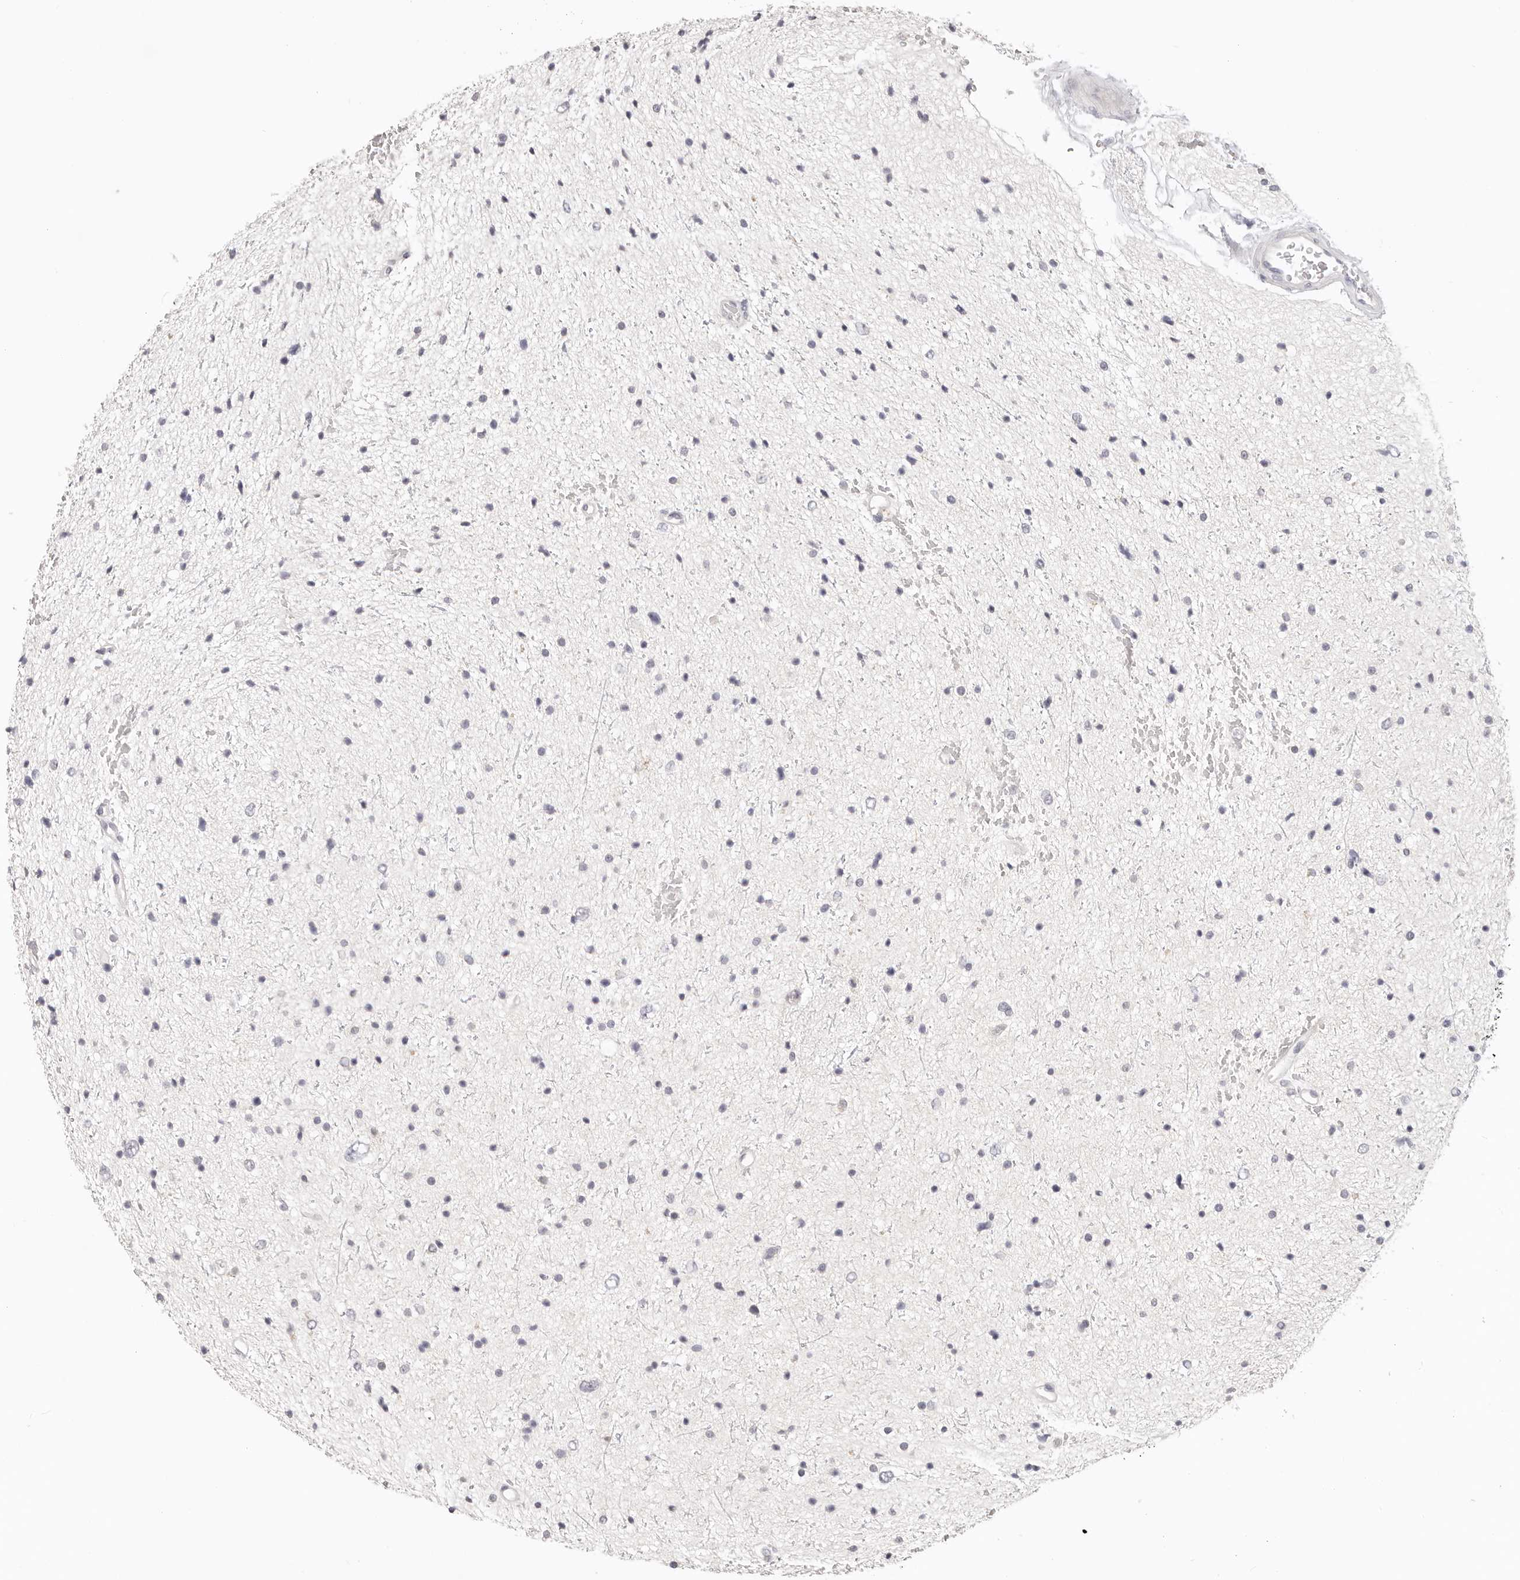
{"staining": {"intensity": "negative", "quantity": "none", "location": "none"}, "tissue": "glioma", "cell_type": "Tumor cells", "image_type": "cancer", "snomed": [{"axis": "morphology", "description": "Glioma, malignant, Low grade"}, {"axis": "topography", "description": "Brain"}], "caption": "The photomicrograph shows no staining of tumor cells in malignant glioma (low-grade).", "gene": "GGPS1", "patient": {"sex": "female", "age": 37}}